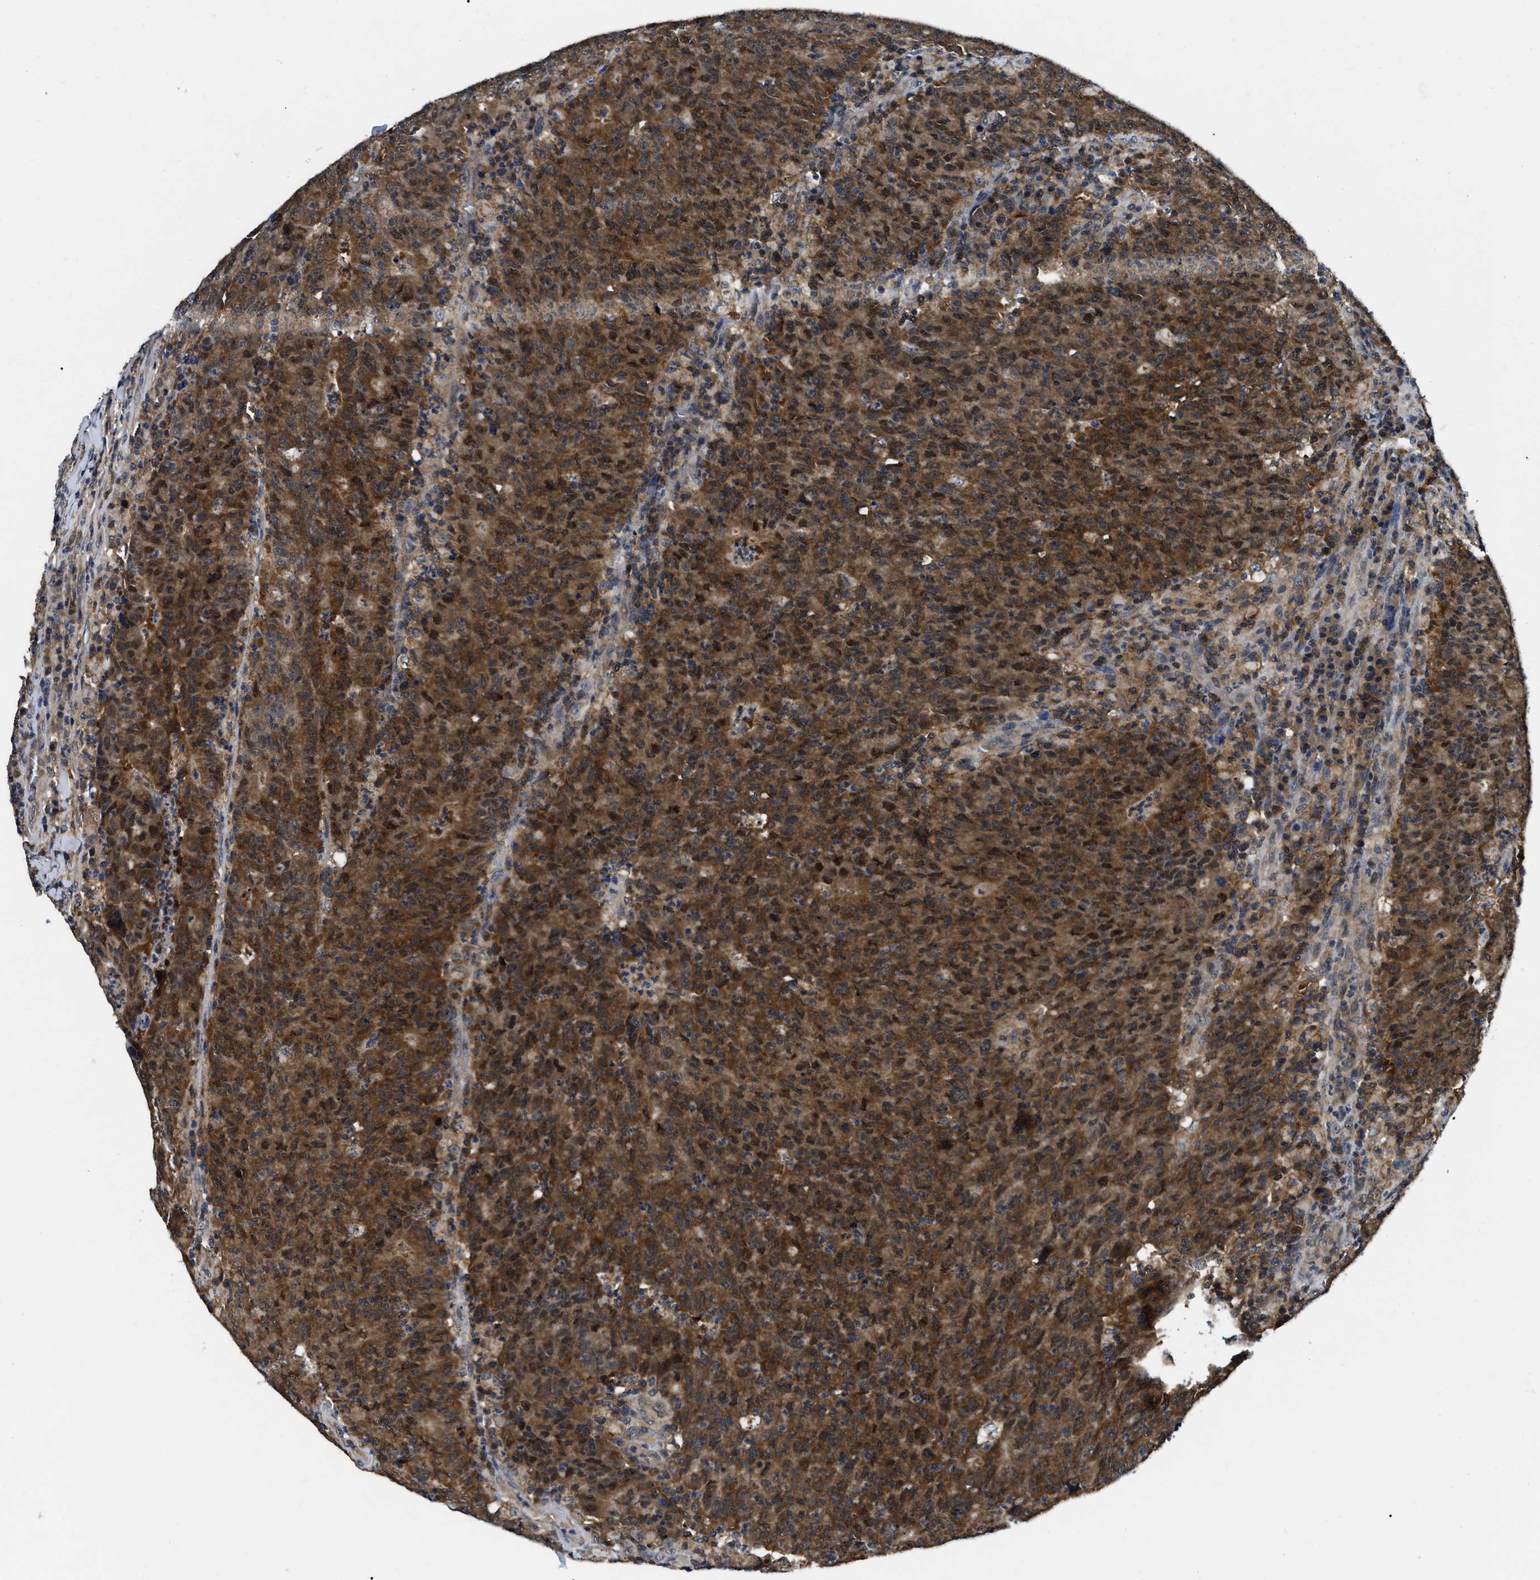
{"staining": {"intensity": "strong", "quantity": ">75%", "location": "cytoplasmic/membranous"}, "tissue": "colorectal cancer", "cell_type": "Tumor cells", "image_type": "cancer", "snomed": [{"axis": "morphology", "description": "Adenocarcinoma, NOS"}, {"axis": "topography", "description": "Colon"}], "caption": "IHC micrograph of neoplastic tissue: human colorectal adenocarcinoma stained using immunohistochemistry (IHC) exhibits high levels of strong protein expression localized specifically in the cytoplasmic/membranous of tumor cells, appearing as a cytoplasmic/membranous brown color.", "gene": "GET4", "patient": {"sex": "female", "age": 75}}